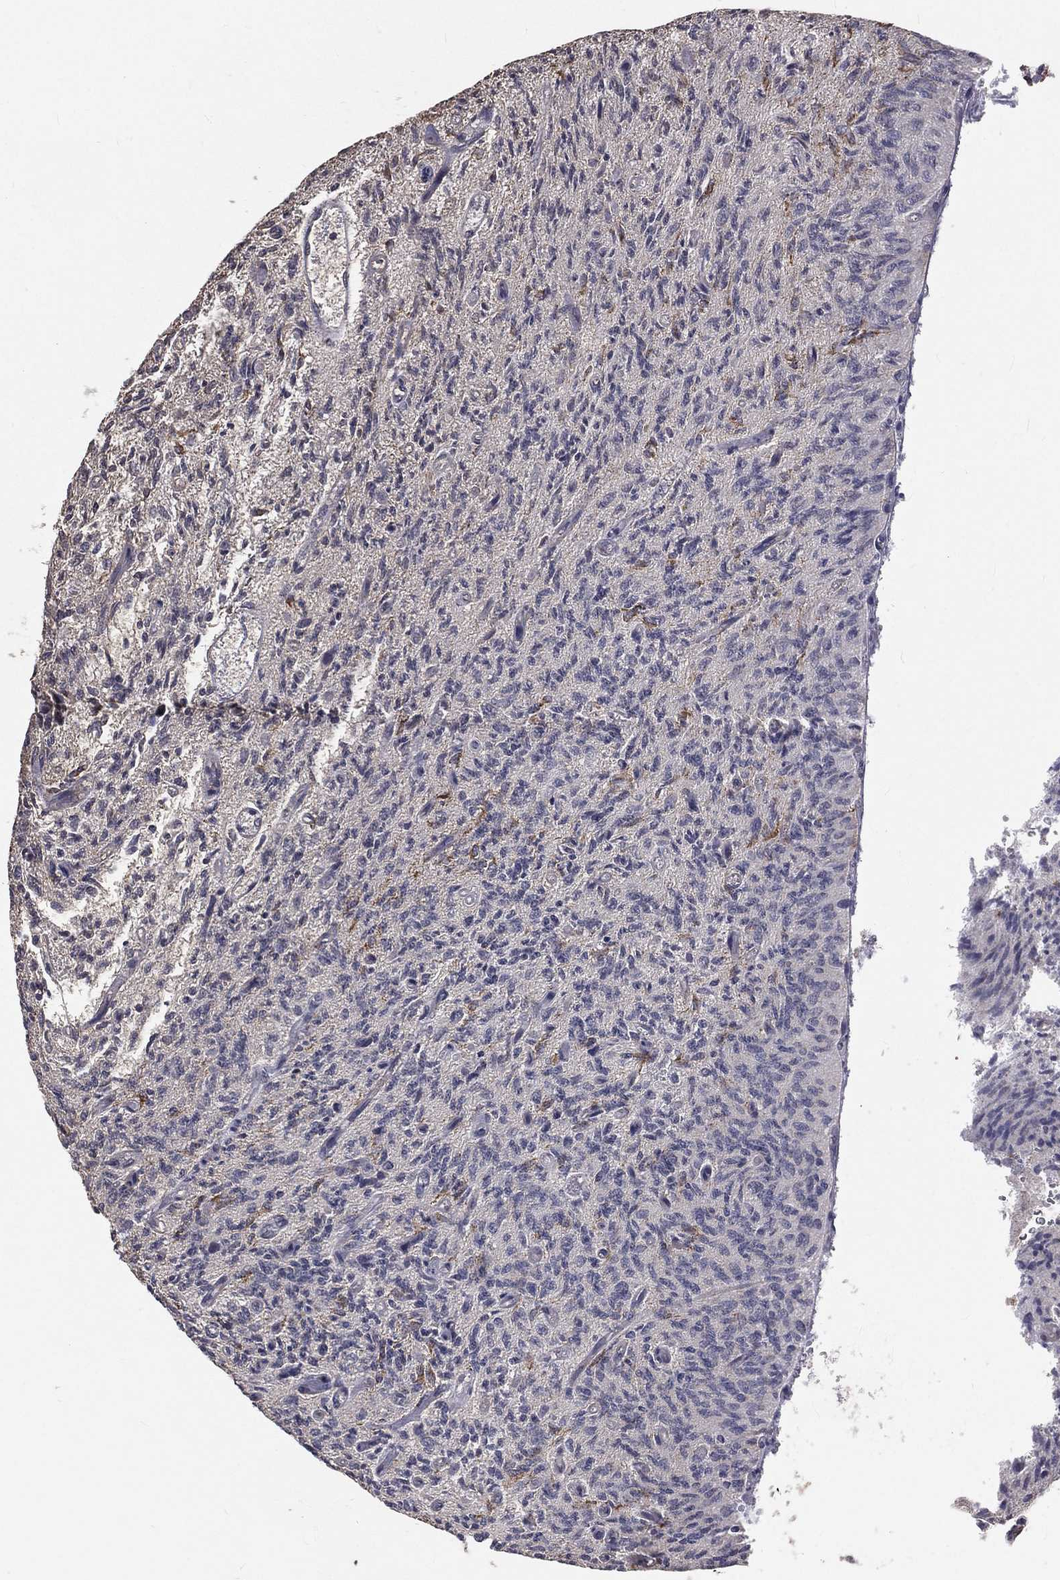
{"staining": {"intensity": "negative", "quantity": "none", "location": "none"}, "tissue": "glioma", "cell_type": "Tumor cells", "image_type": "cancer", "snomed": [{"axis": "morphology", "description": "Glioma, malignant, High grade"}, {"axis": "topography", "description": "Brain"}], "caption": "The immunohistochemistry (IHC) photomicrograph has no significant staining in tumor cells of glioma tissue.", "gene": "MRPL46", "patient": {"sex": "male", "age": 64}}